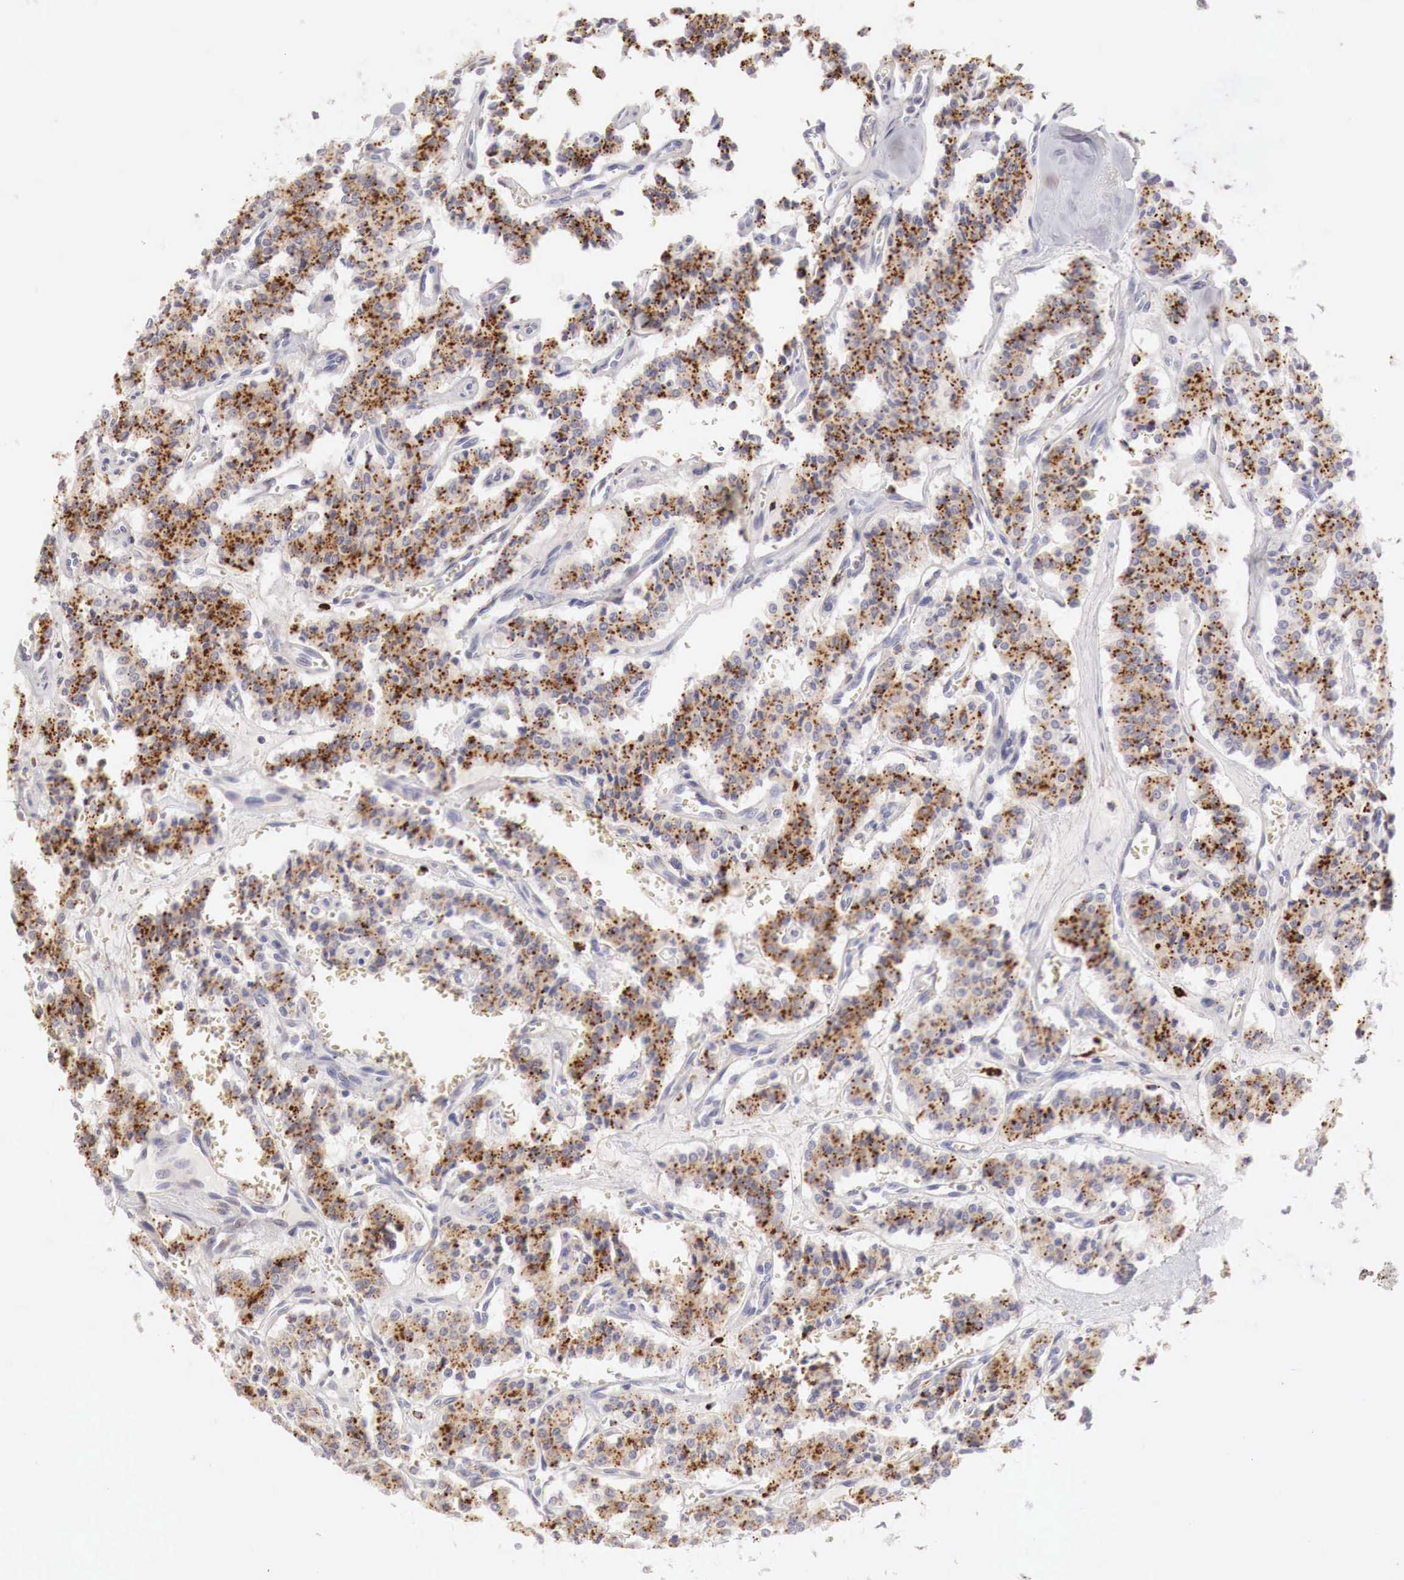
{"staining": {"intensity": "strong", "quantity": ">75%", "location": "cytoplasmic/membranous"}, "tissue": "carcinoid", "cell_type": "Tumor cells", "image_type": "cancer", "snomed": [{"axis": "morphology", "description": "Carcinoid, malignant, NOS"}, {"axis": "topography", "description": "Bronchus"}], "caption": "Malignant carcinoid stained with a brown dye displays strong cytoplasmic/membranous positive positivity in approximately >75% of tumor cells.", "gene": "GLA", "patient": {"sex": "male", "age": 55}}